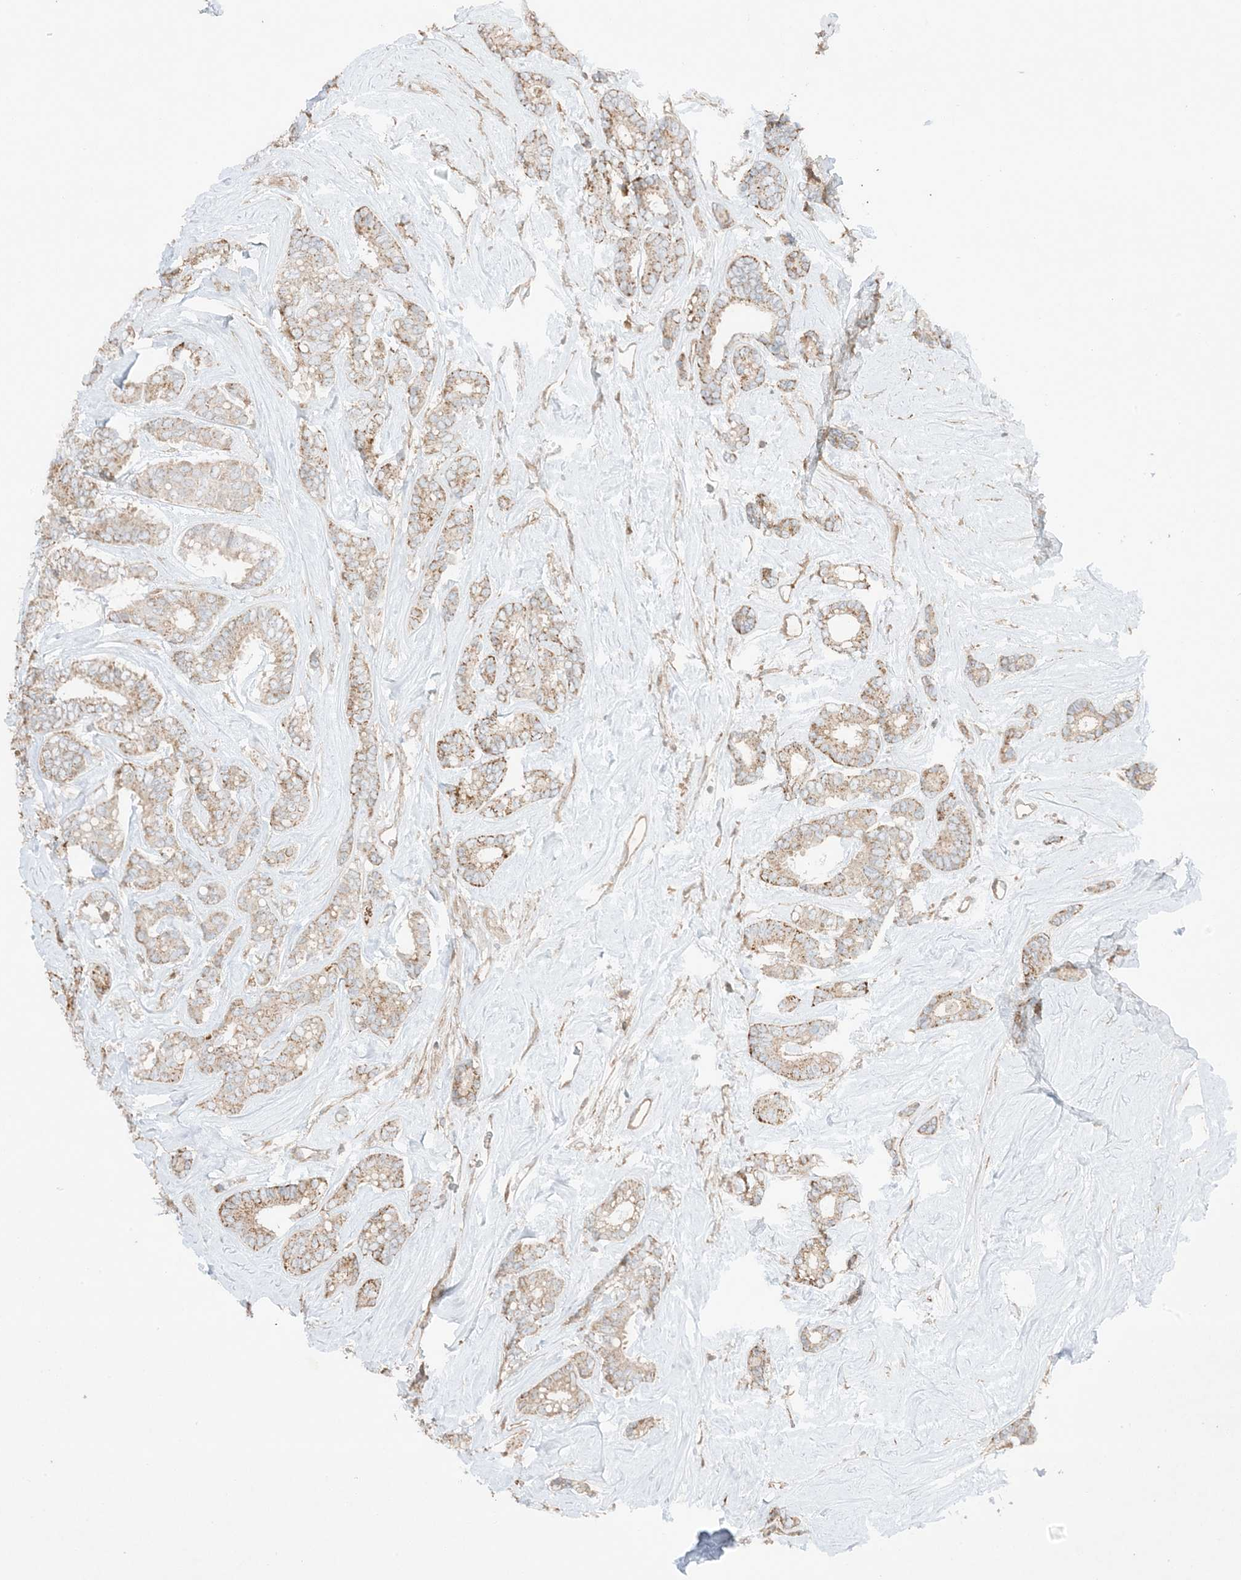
{"staining": {"intensity": "moderate", "quantity": "<25%", "location": "cytoplasmic/membranous"}, "tissue": "breast cancer", "cell_type": "Tumor cells", "image_type": "cancer", "snomed": [{"axis": "morphology", "description": "Duct carcinoma"}, {"axis": "topography", "description": "Breast"}], "caption": "Immunohistochemistry (IHC) of human breast invasive ductal carcinoma demonstrates low levels of moderate cytoplasmic/membranous staining in about <25% of tumor cells.", "gene": "SLC25A12", "patient": {"sex": "female", "age": 87}}